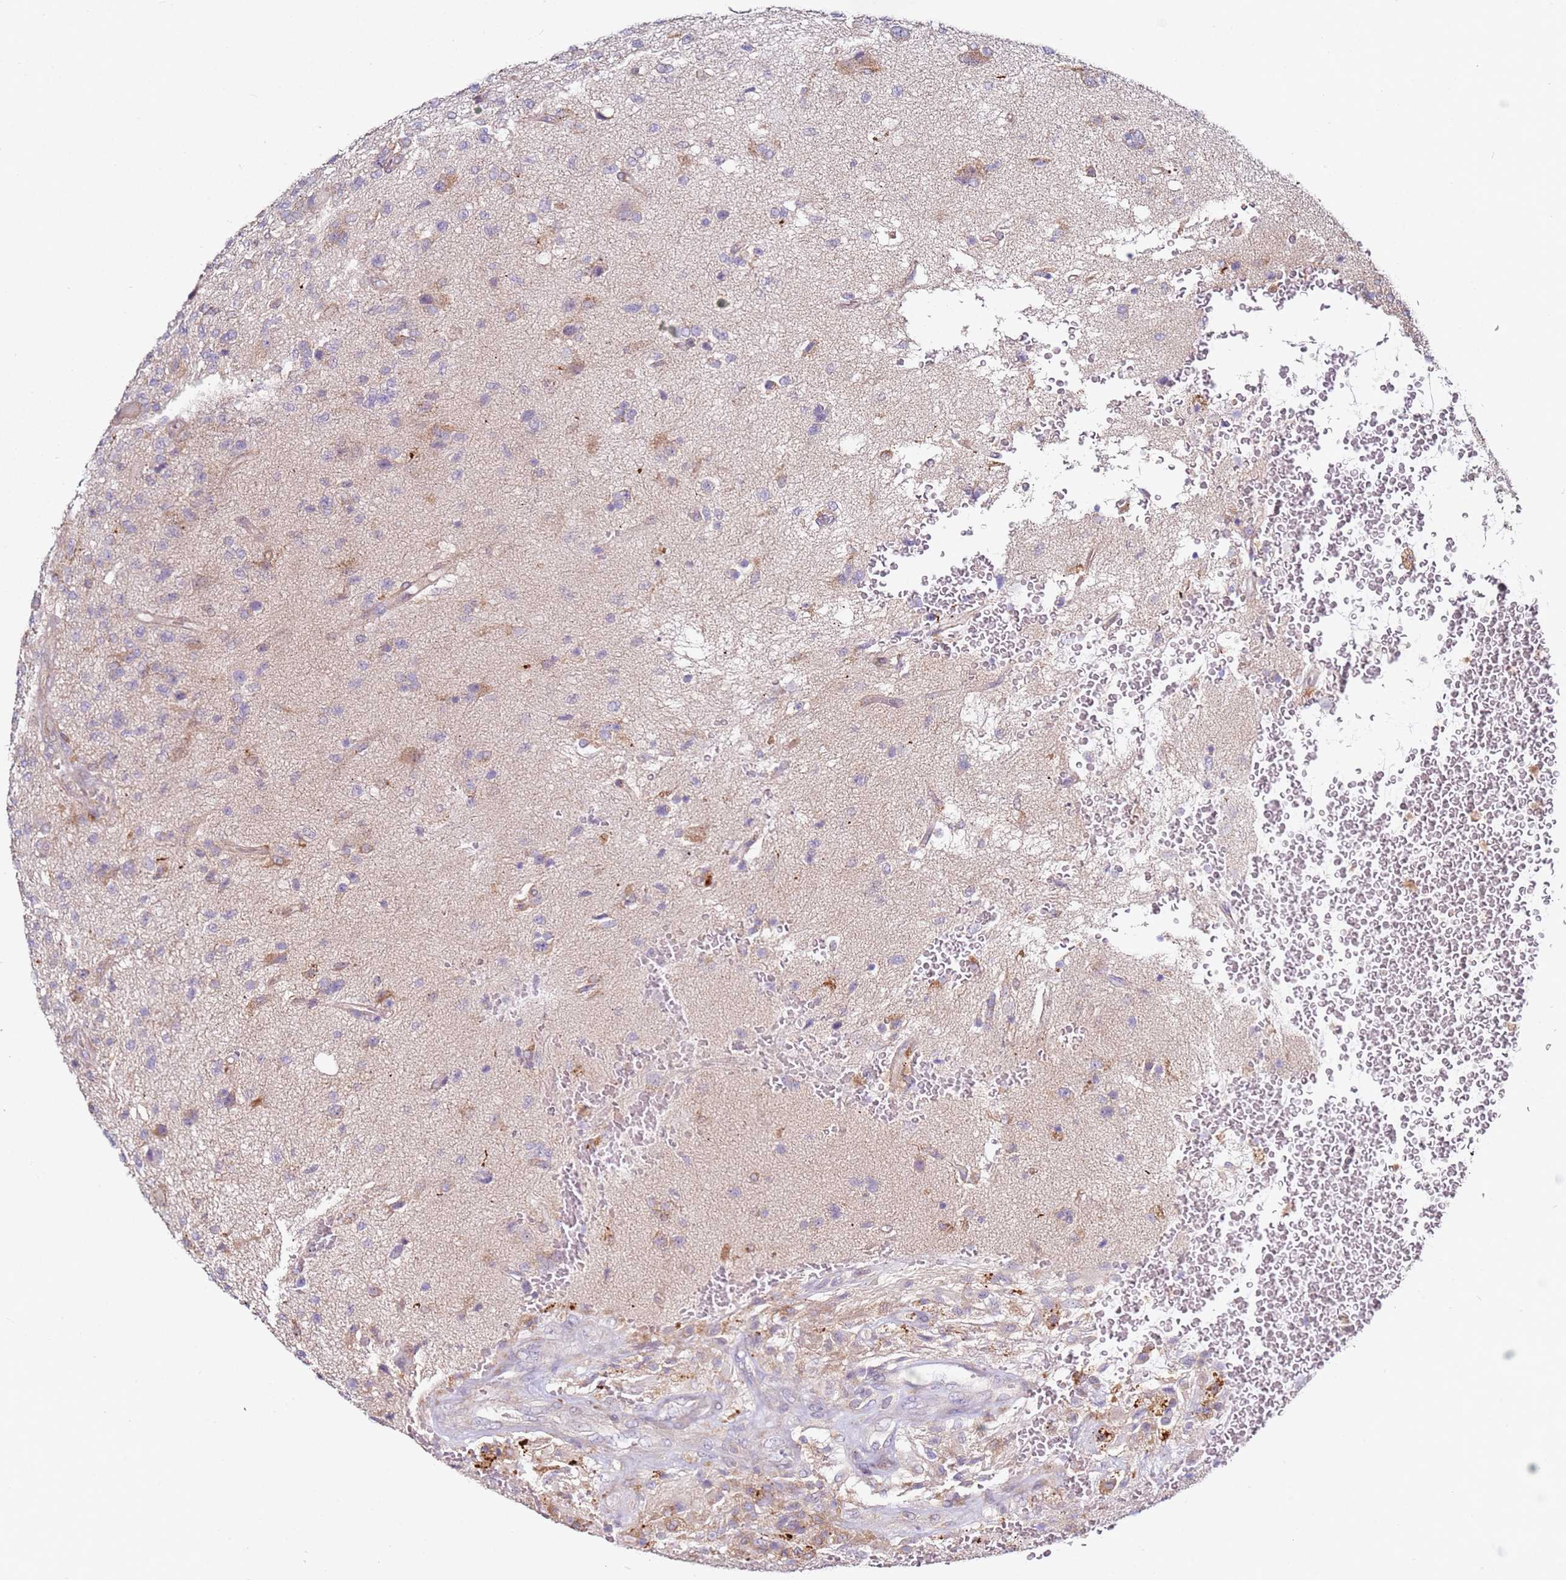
{"staining": {"intensity": "negative", "quantity": "none", "location": "none"}, "tissue": "glioma", "cell_type": "Tumor cells", "image_type": "cancer", "snomed": [{"axis": "morphology", "description": "Glioma, malignant, High grade"}, {"axis": "topography", "description": "Brain"}], "caption": "The histopathology image demonstrates no staining of tumor cells in glioma. The staining is performed using DAB (3,3'-diaminobenzidine) brown chromogen with nuclei counter-stained in using hematoxylin.", "gene": "CNOT9", "patient": {"sex": "male", "age": 56}}